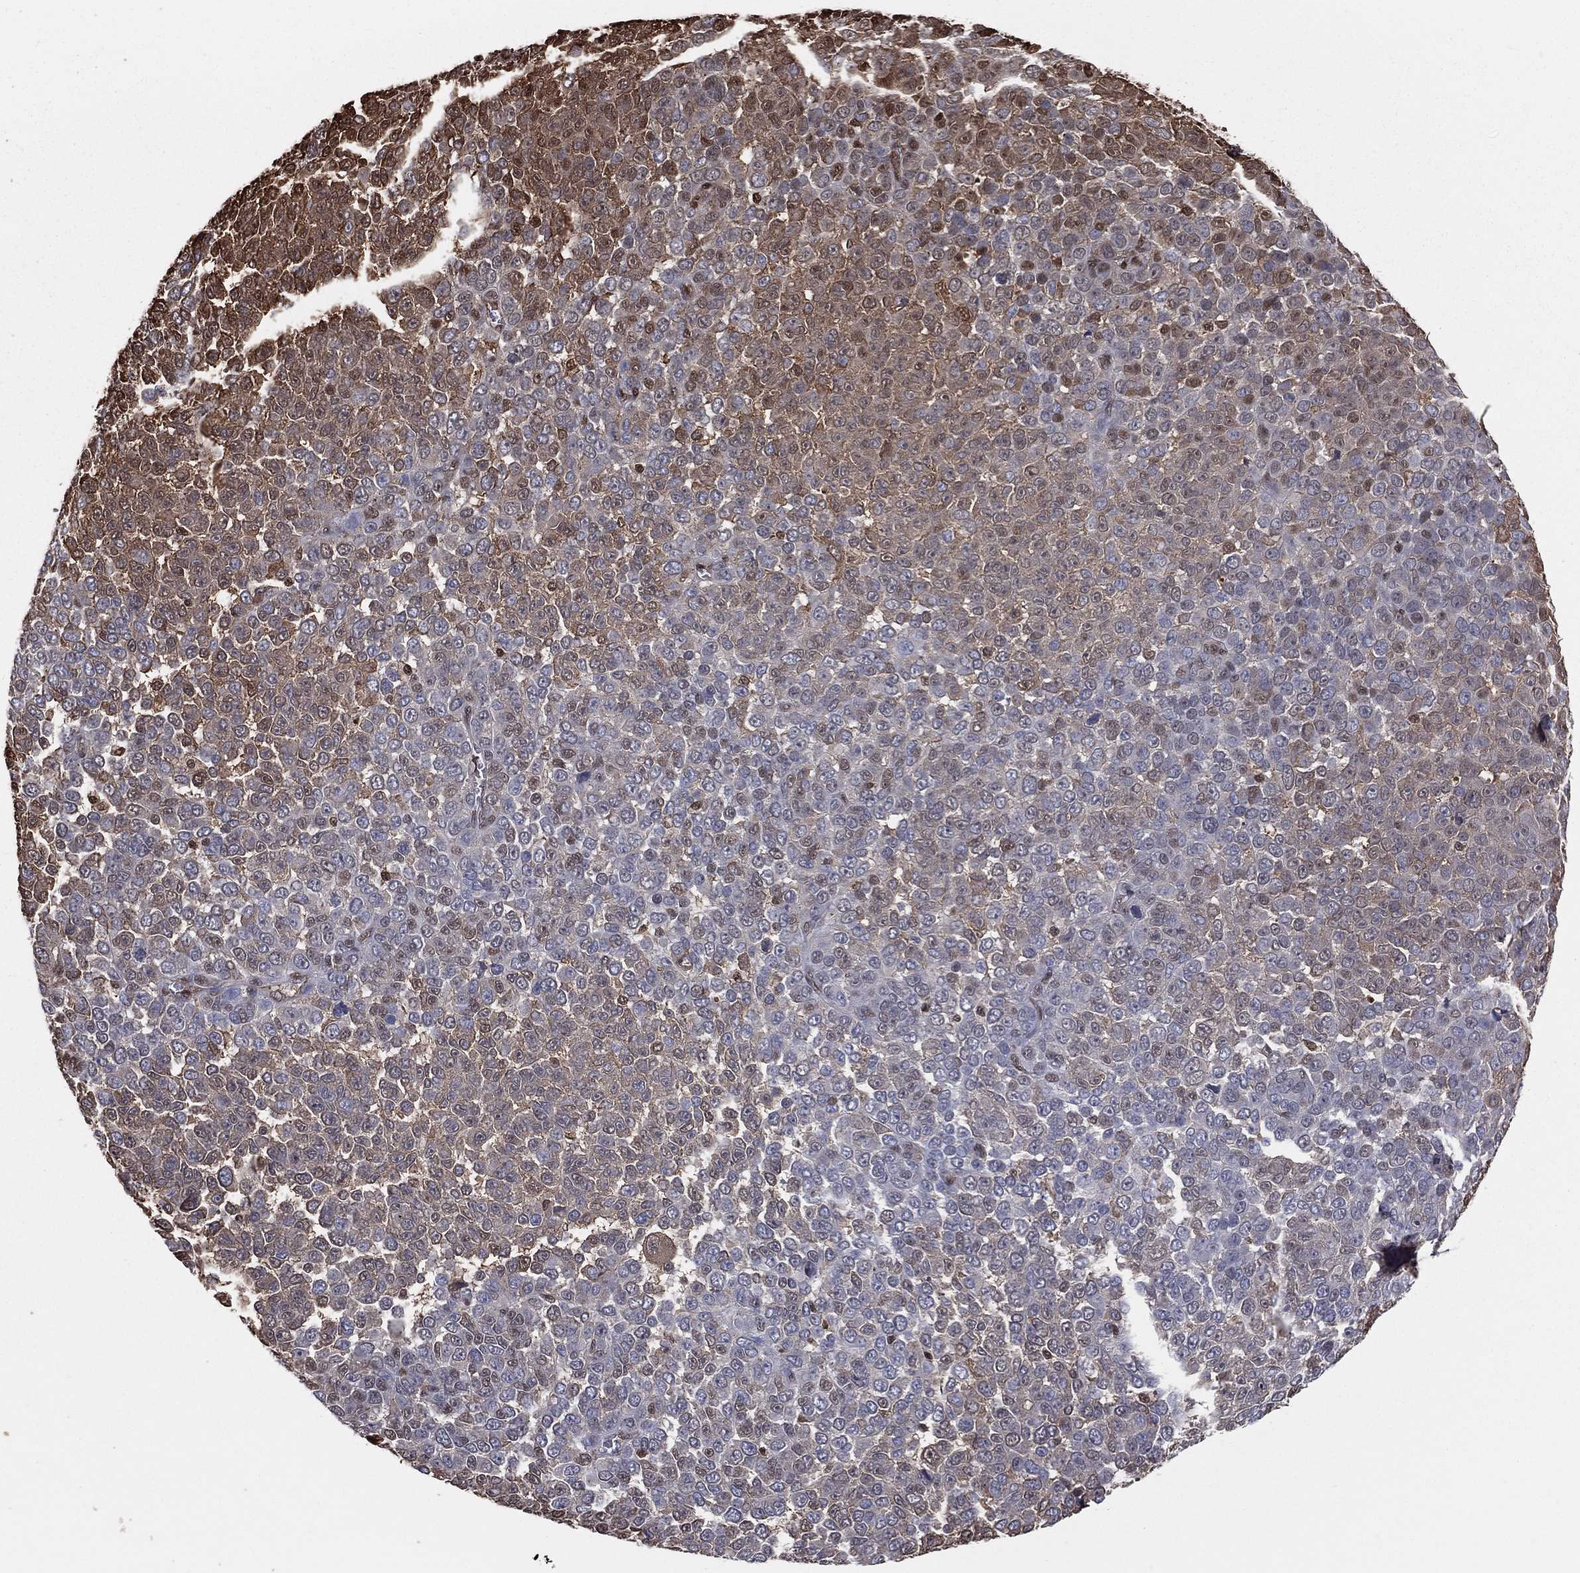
{"staining": {"intensity": "moderate", "quantity": "25%-75%", "location": "nuclear"}, "tissue": "melanoma", "cell_type": "Tumor cells", "image_type": "cancer", "snomed": [{"axis": "morphology", "description": "Malignant melanoma, NOS"}, {"axis": "topography", "description": "Skin"}], "caption": "Brown immunohistochemical staining in melanoma reveals moderate nuclear staining in approximately 25%-75% of tumor cells.", "gene": "GAPDH", "patient": {"sex": "female", "age": 95}}